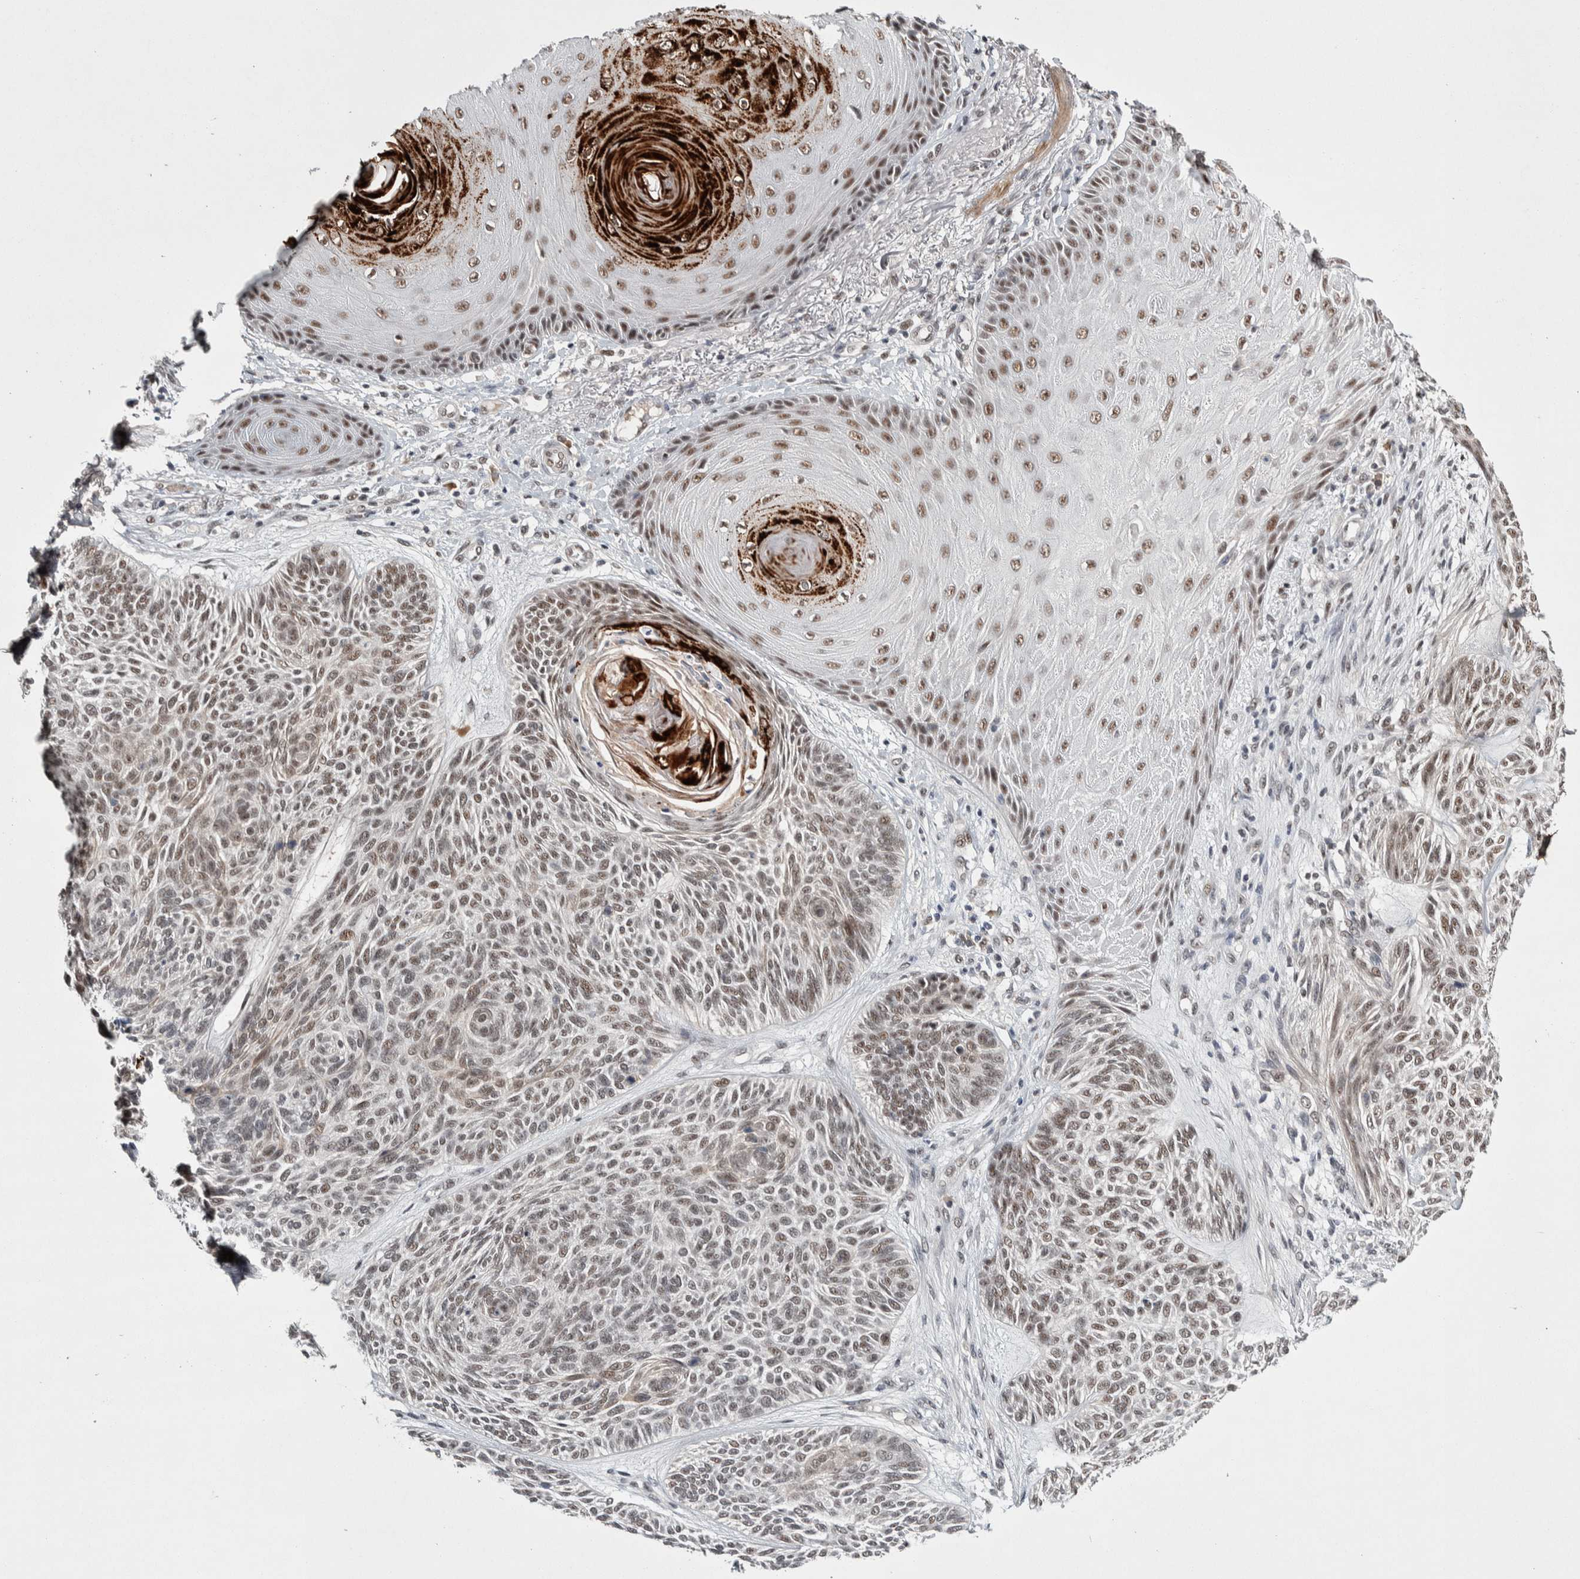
{"staining": {"intensity": "moderate", "quantity": ">75%", "location": "nuclear"}, "tissue": "skin cancer", "cell_type": "Tumor cells", "image_type": "cancer", "snomed": [{"axis": "morphology", "description": "Basal cell carcinoma"}, {"axis": "topography", "description": "Skin"}], "caption": "Protein staining of skin basal cell carcinoma tissue demonstrates moderate nuclear expression in approximately >75% of tumor cells.", "gene": "ASPN", "patient": {"sex": "male", "age": 55}}